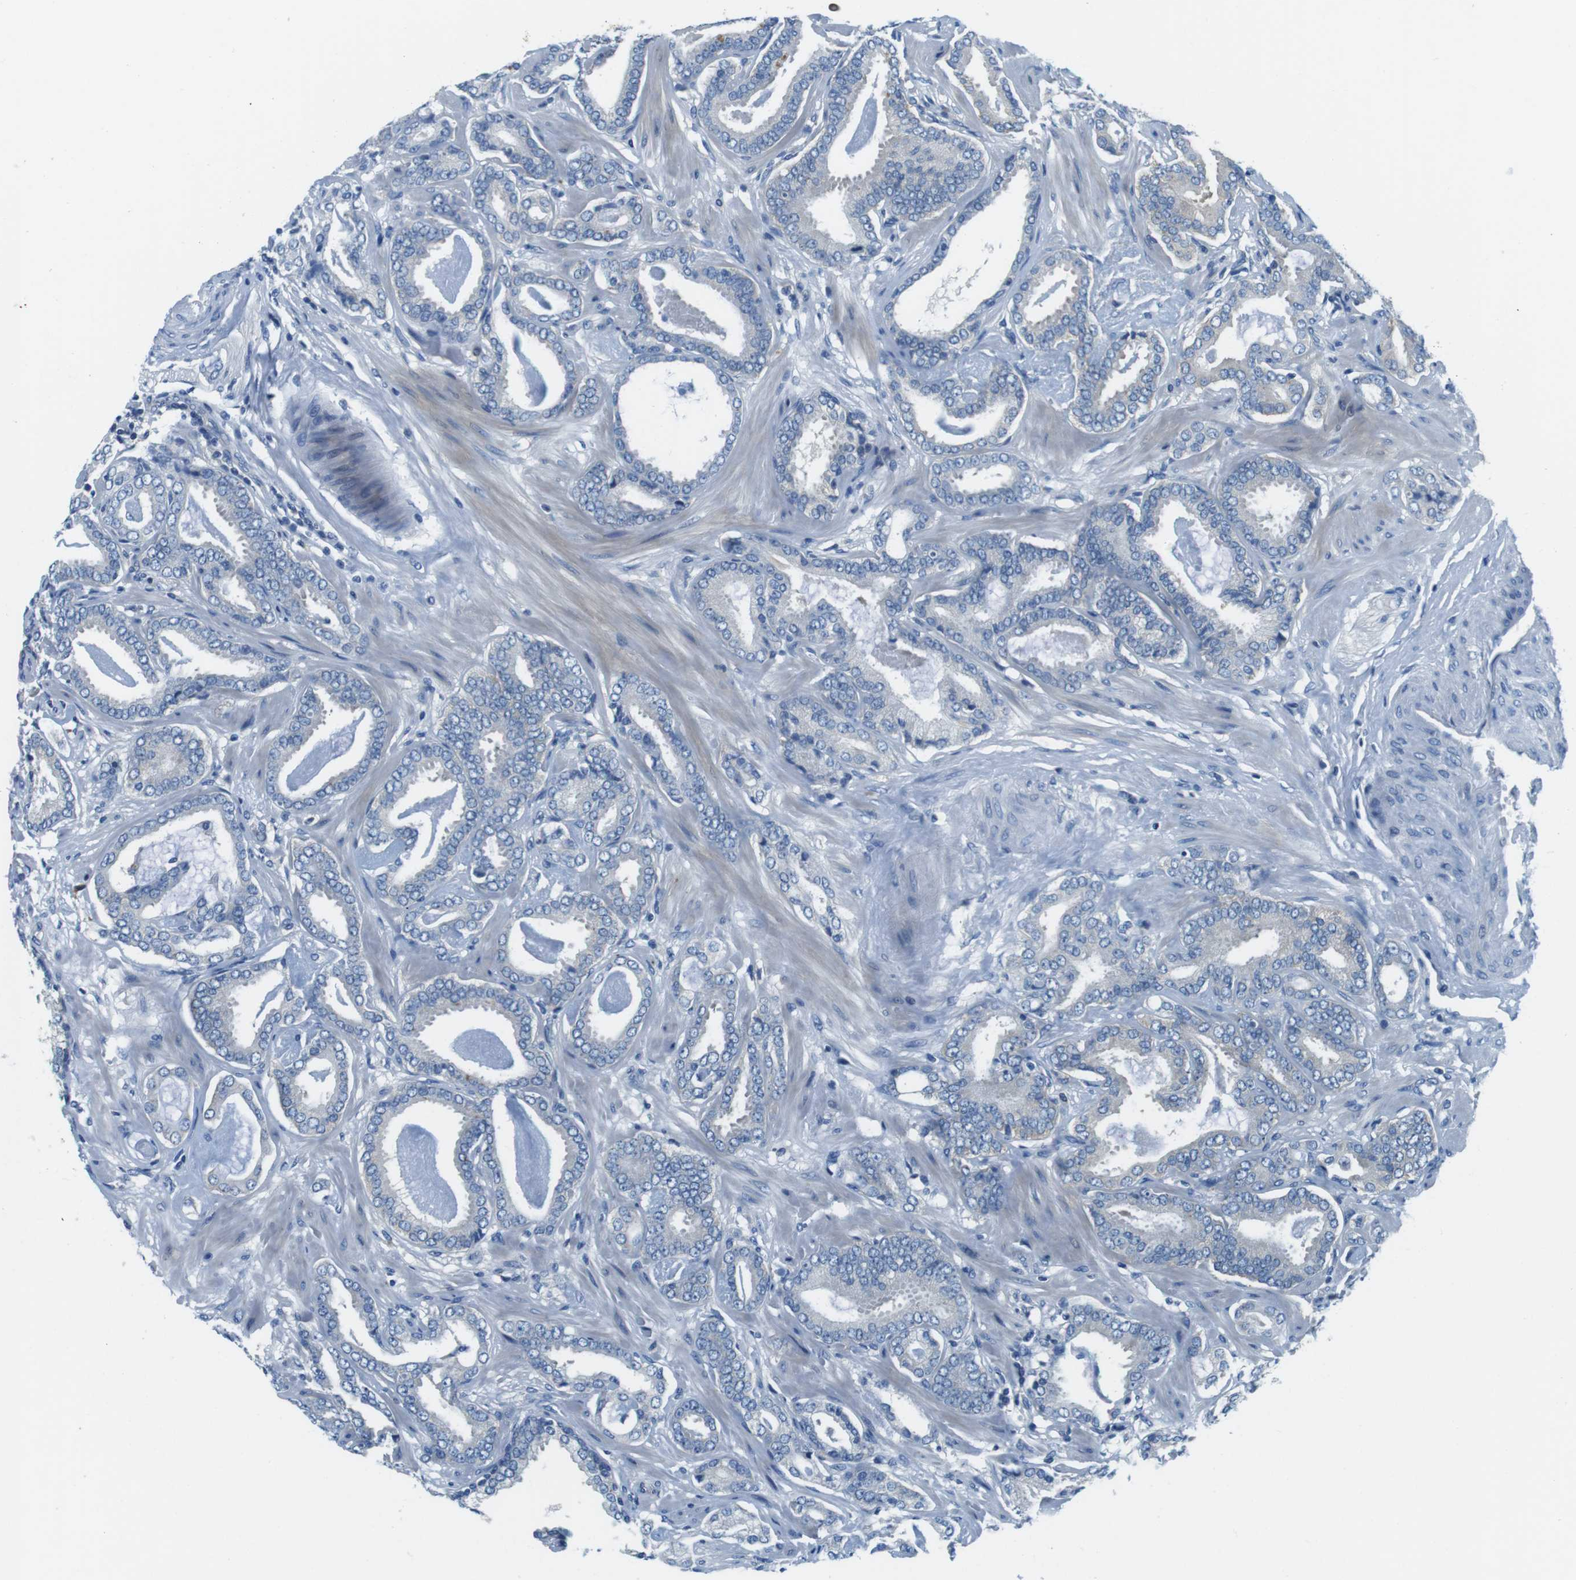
{"staining": {"intensity": "negative", "quantity": "none", "location": "none"}, "tissue": "prostate cancer", "cell_type": "Tumor cells", "image_type": "cancer", "snomed": [{"axis": "morphology", "description": "Adenocarcinoma, Low grade"}, {"axis": "topography", "description": "Prostate"}], "caption": "Prostate cancer stained for a protein using IHC reveals no expression tumor cells.", "gene": "DENND4C", "patient": {"sex": "male", "age": 53}}